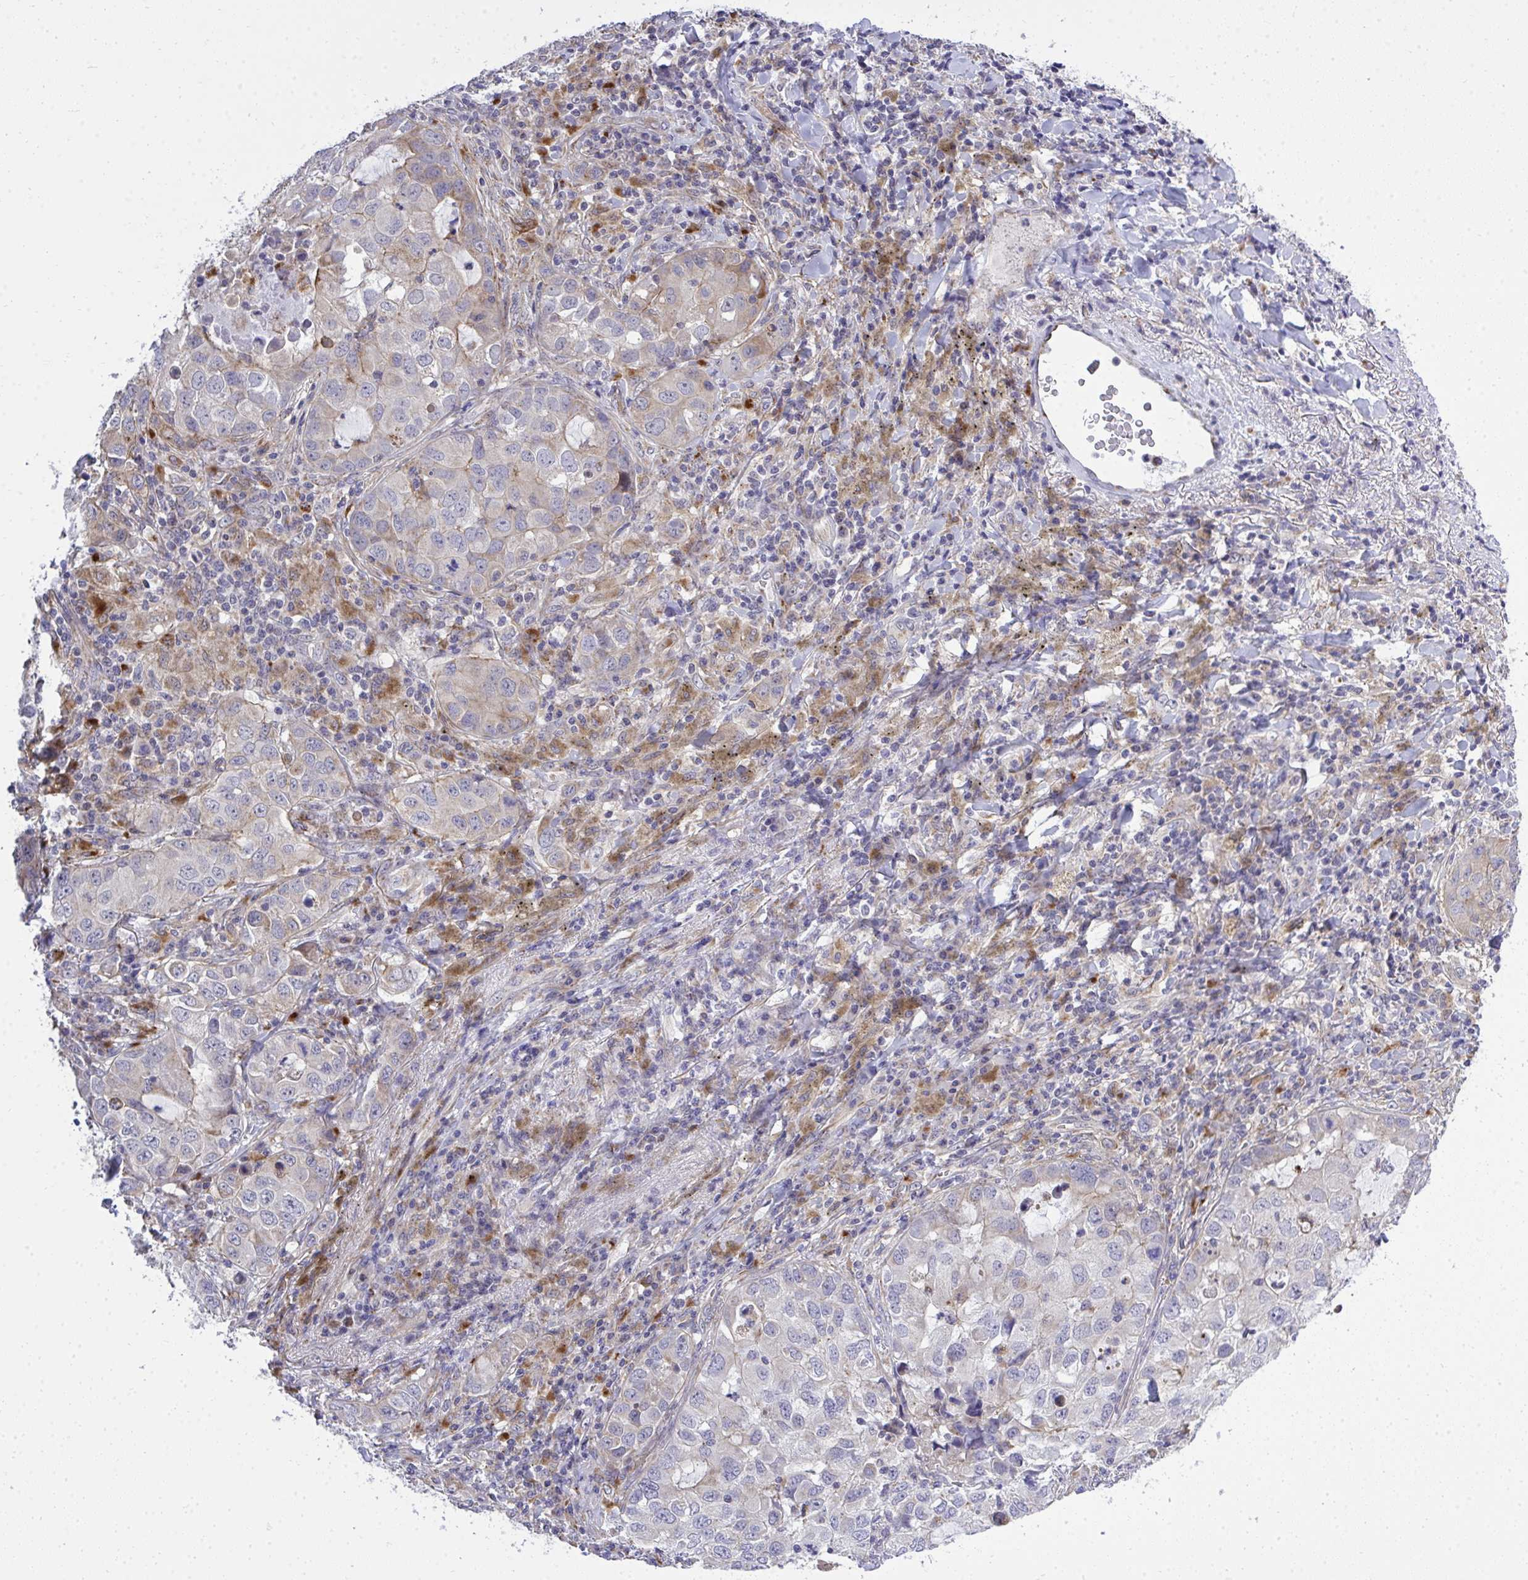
{"staining": {"intensity": "weak", "quantity": "<25%", "location": "cytoplasmic/membranous"}, "tissue": "lung cancer", "cell_type": "Tumor cells", "image_type": "cancer", "snomed": [{"axis": "morphology", "description": "Normal morphology"}, {"axis": "morphology", "description": "Adenocarcinoma, NOS"}, {"axis": "topography", "description": "Lymph node"}, {"axis": "topography", "description": "Lung"}], "caption": "The image reveals no significant staining in tumor cells of lung cancer.", "gene": "XAF1", "patient": {"sex": "female", "age": 51}}